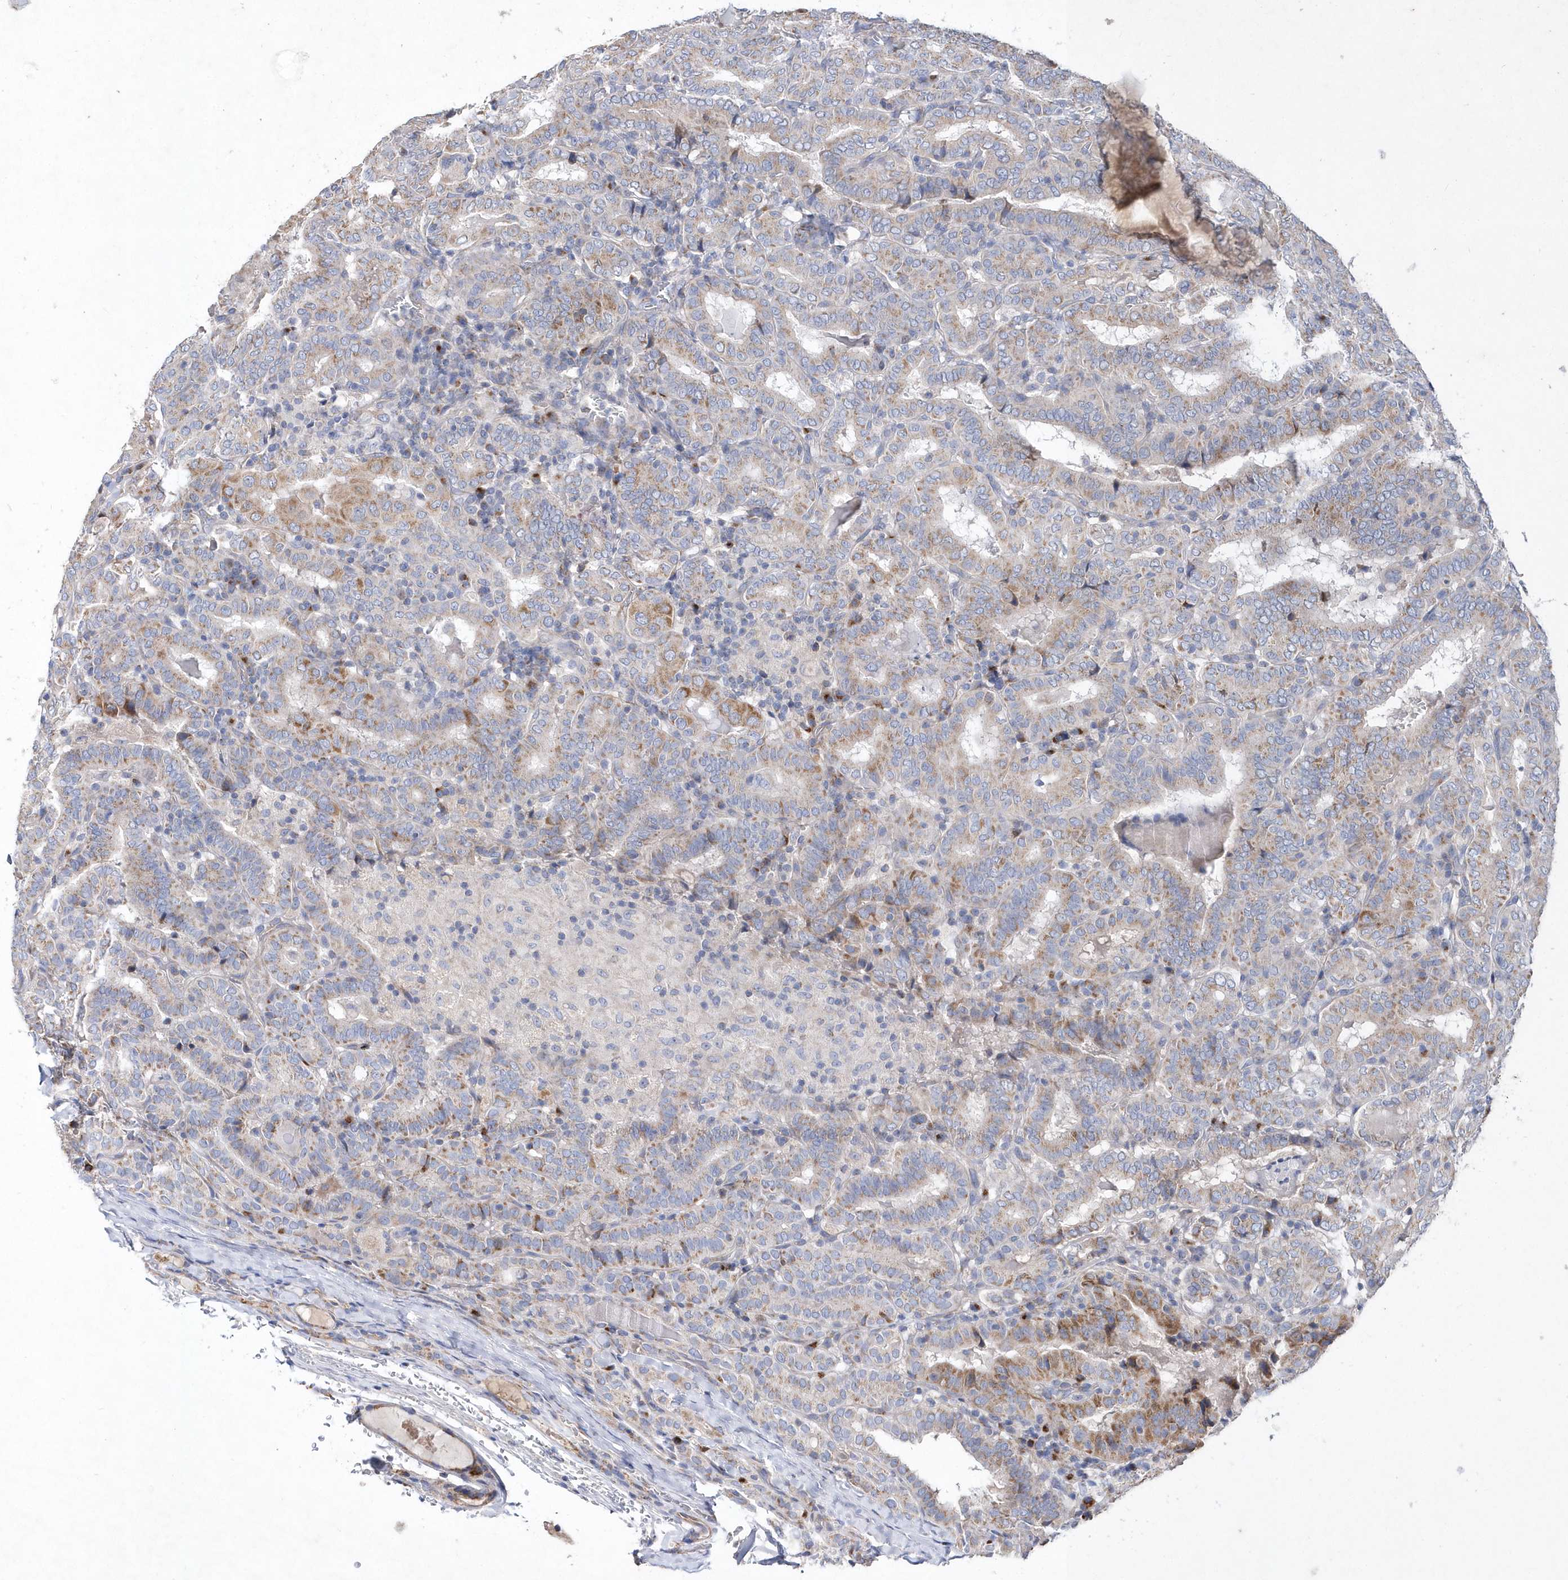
{"staining": {"intensity": "weak", "quantity": "25%-75%", "location": "cytoplasmic/membranous"}, "tissue": "thyroid cancer", "cell_type": "Tumor cells", "image_type": "cancer", "snomed": [{"axis": "morphology", "description": "Papillary adenocarcinoma, NOS"}, {"axis": "topography", "description": "Thyroid gland"}], "caption": "Human thyroid papillary adenocarcinoma stained for a protein (brown) displays weak cytoplasmic/membranous positive staining in approximately 25%-75% of tumor cells.", "gene": "METTL8", "patient": {"sex": "female", "age": 72}}